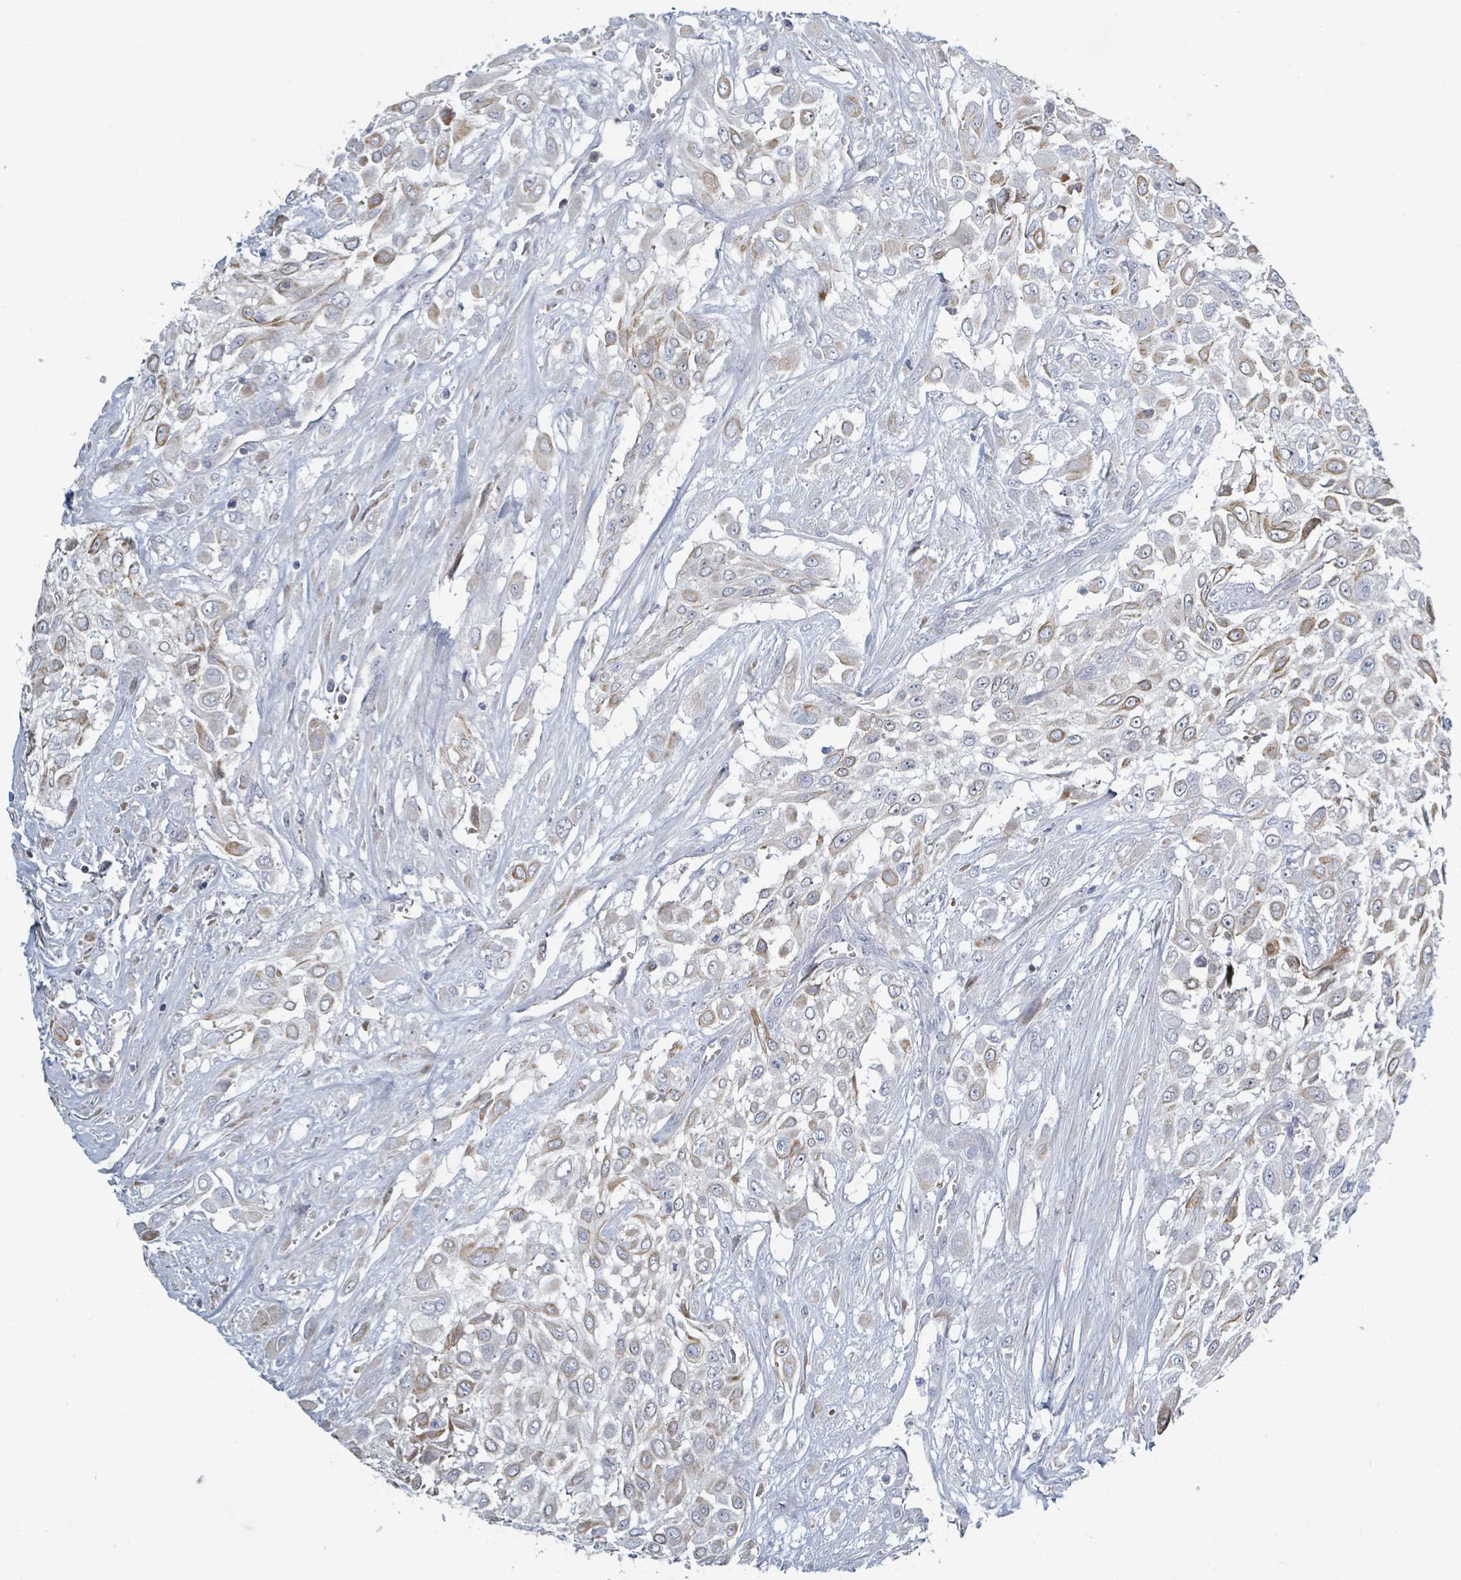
{"staining": {"intensity": "weak", "quantity": "25%-75%", "location": "cytoplasmic/membranous"}, "tissue": "urothelial cancer", "cell_type": "Tumor cells", "image_type": "cancer", "snomed": [{"axis": "morphology", "description": "Urothelial carcinoma, High grade"}, {"axis": "topography", "description": "Urinary bladder"}], "caption": "Immunohistochemistry (DAB (3,3'-diaminobenzidine)) staining of human urothelial cancer displays weak cytoplasmic/membranous protein positivity in approximately 25%-75% of tumor cells.", "gene": "RAB33B", "patient": {"sex": "male", "age": 57}}